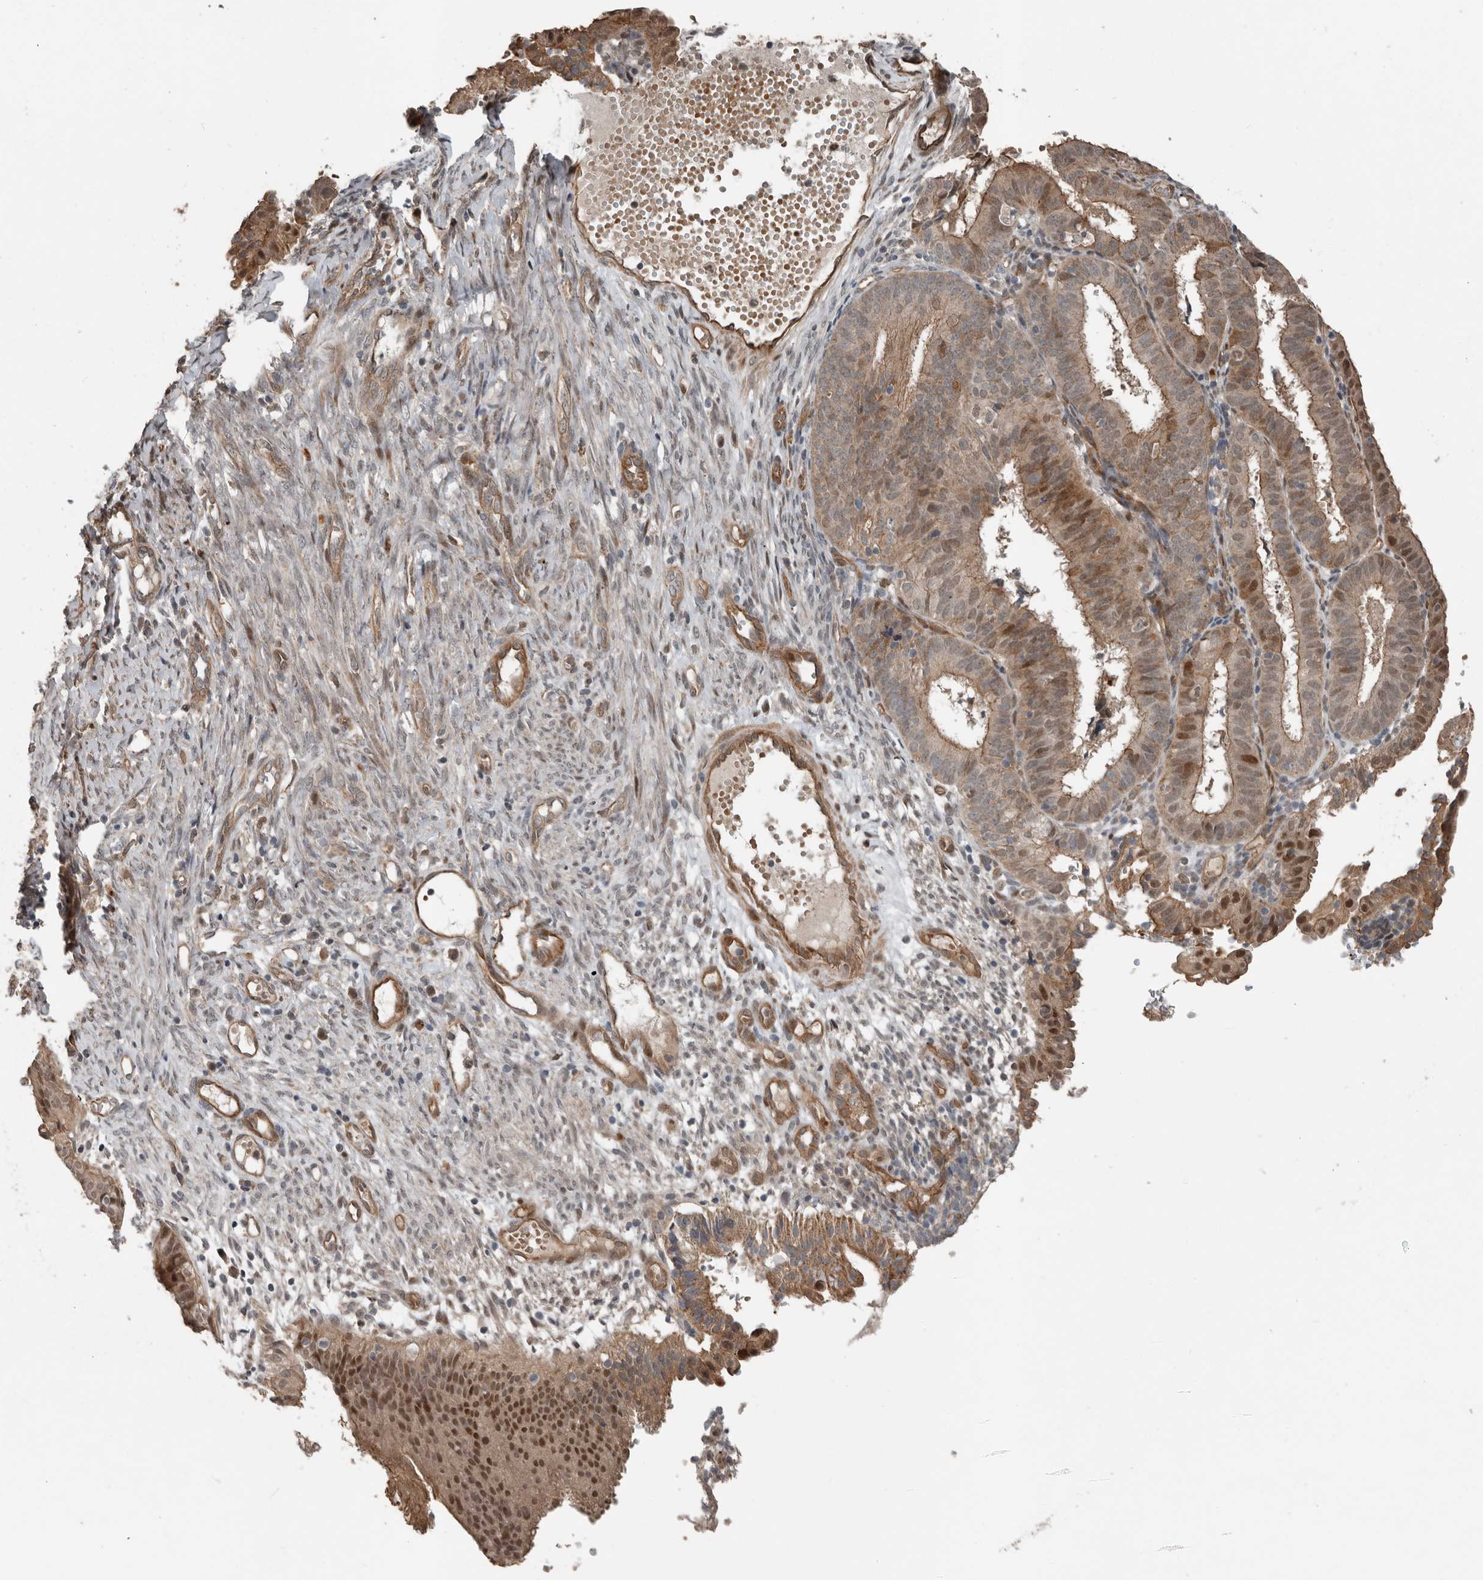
{"staining": {"intensity": "moderate", "quantity": ">75%", "location": "cytoplasmic/membranous,nuclear"}, "tissue": "endometrial cancer", "cell_type": "Tumor cells", "image_type": "cancer", "snomed": [{"axis": "morphology", "description": "Adenocarcinoma, NOS"}, {"axis": "topography", "description": "Endometrium"}], "caption": "Tumor cells reveal medium levels of moderate cytoplasmic/membranous and nuclear positivity in about >75% of cells in endometrial cancer.", "gene": "YOD1", "patient": {"sex": "female", "age": 51}}